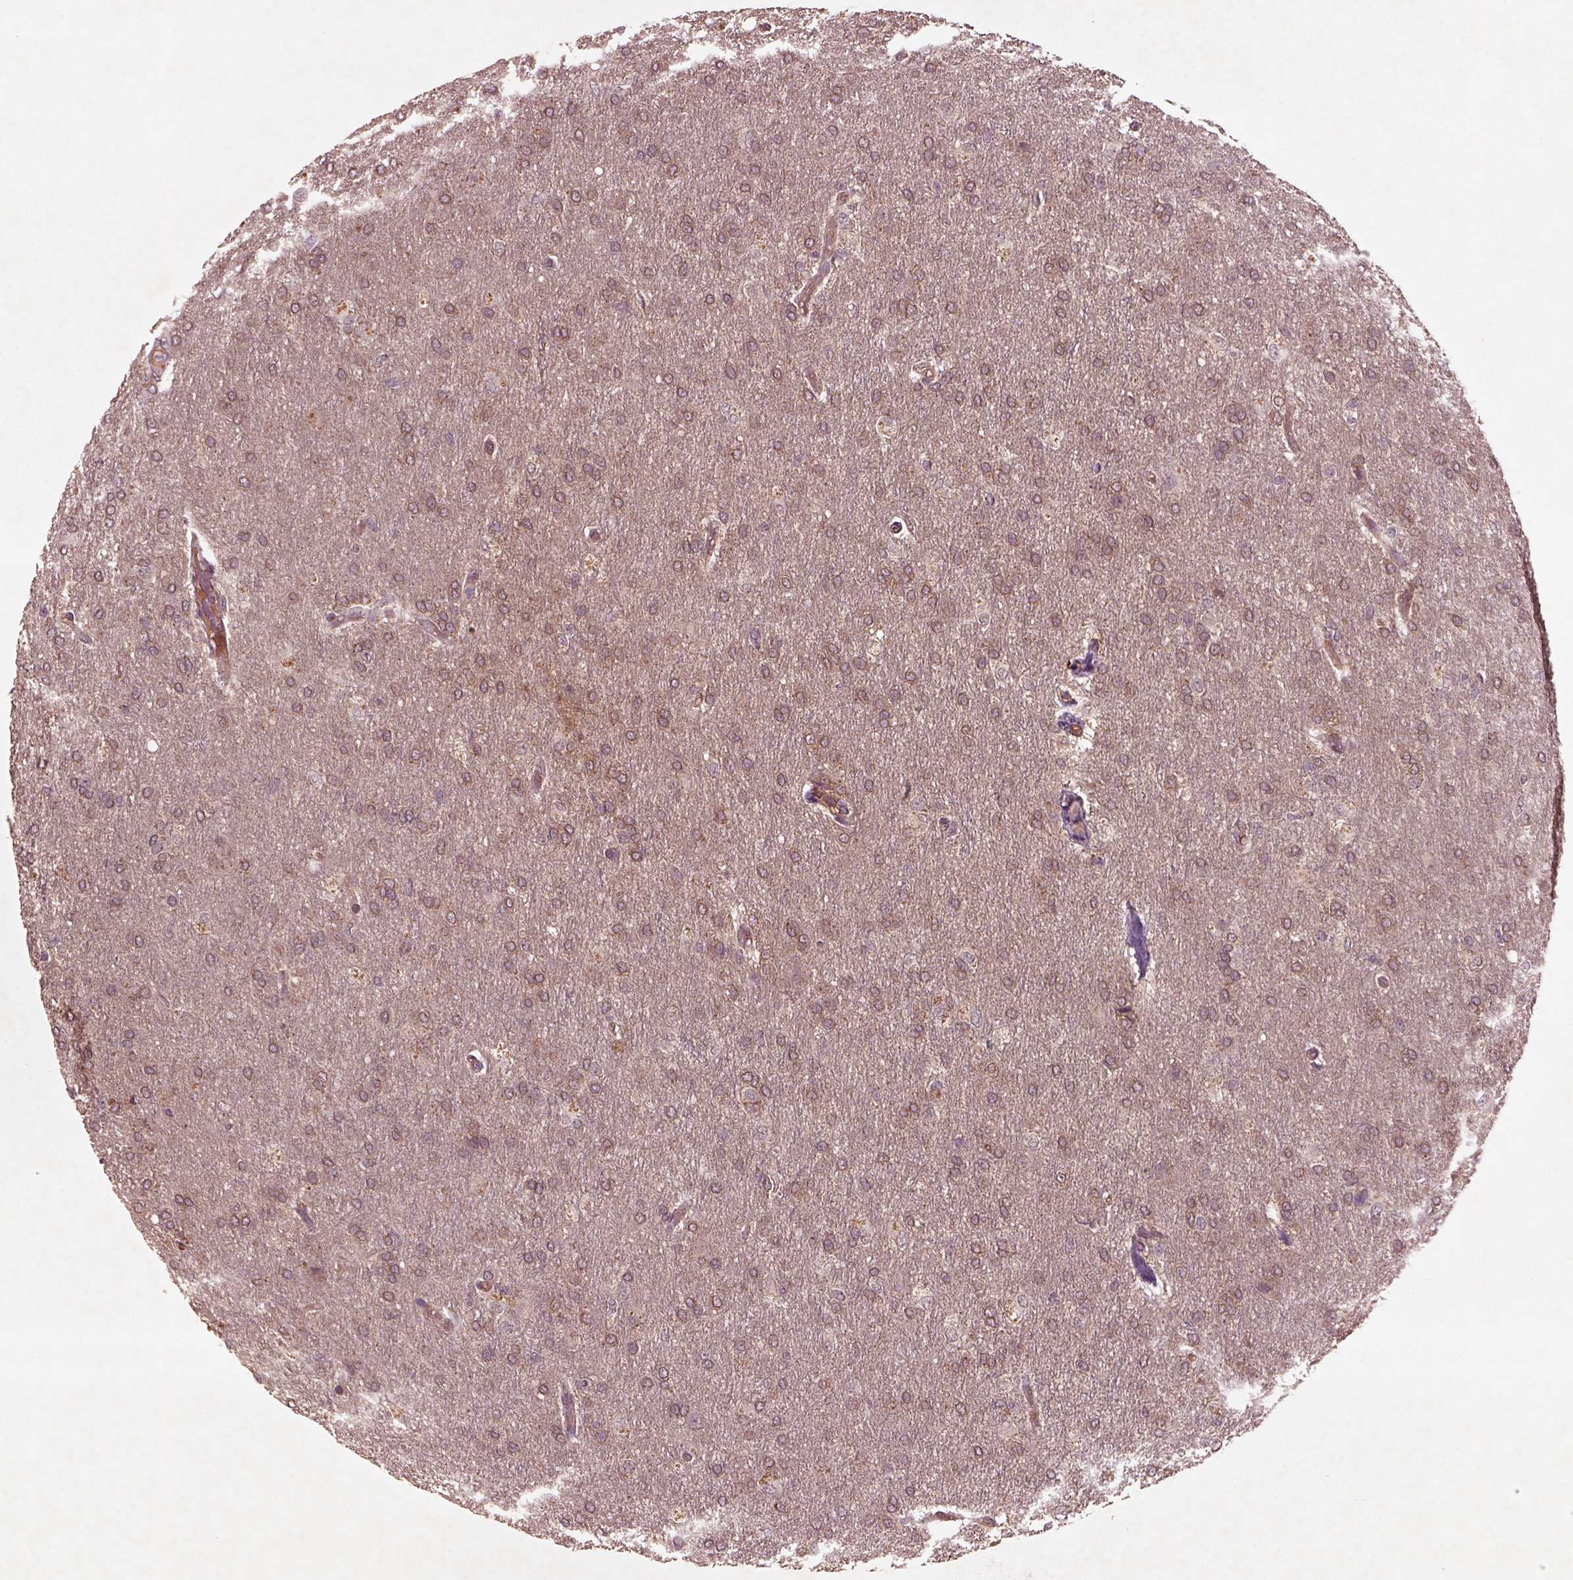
{"staining": {"intensity": "moderate", "quantity": "<25%", "location": "cytoplasmic/membranous"}, "tissue": "glioma", "cell_type": "Tumor cells", "image_type": "cancer", "snomed": [{"axis": "morphology", "description": "Glioma, malignant, High grade"}, {"axis": "topography", "description": "Brain"}], "caption": "A photomicrograph of glioma stained for a protein exhibits moderate cytoplasmic/membranous brown staining in tumor cells.", "gene": "FAM234A", "patient": {"sex": "male", "age": 68}}